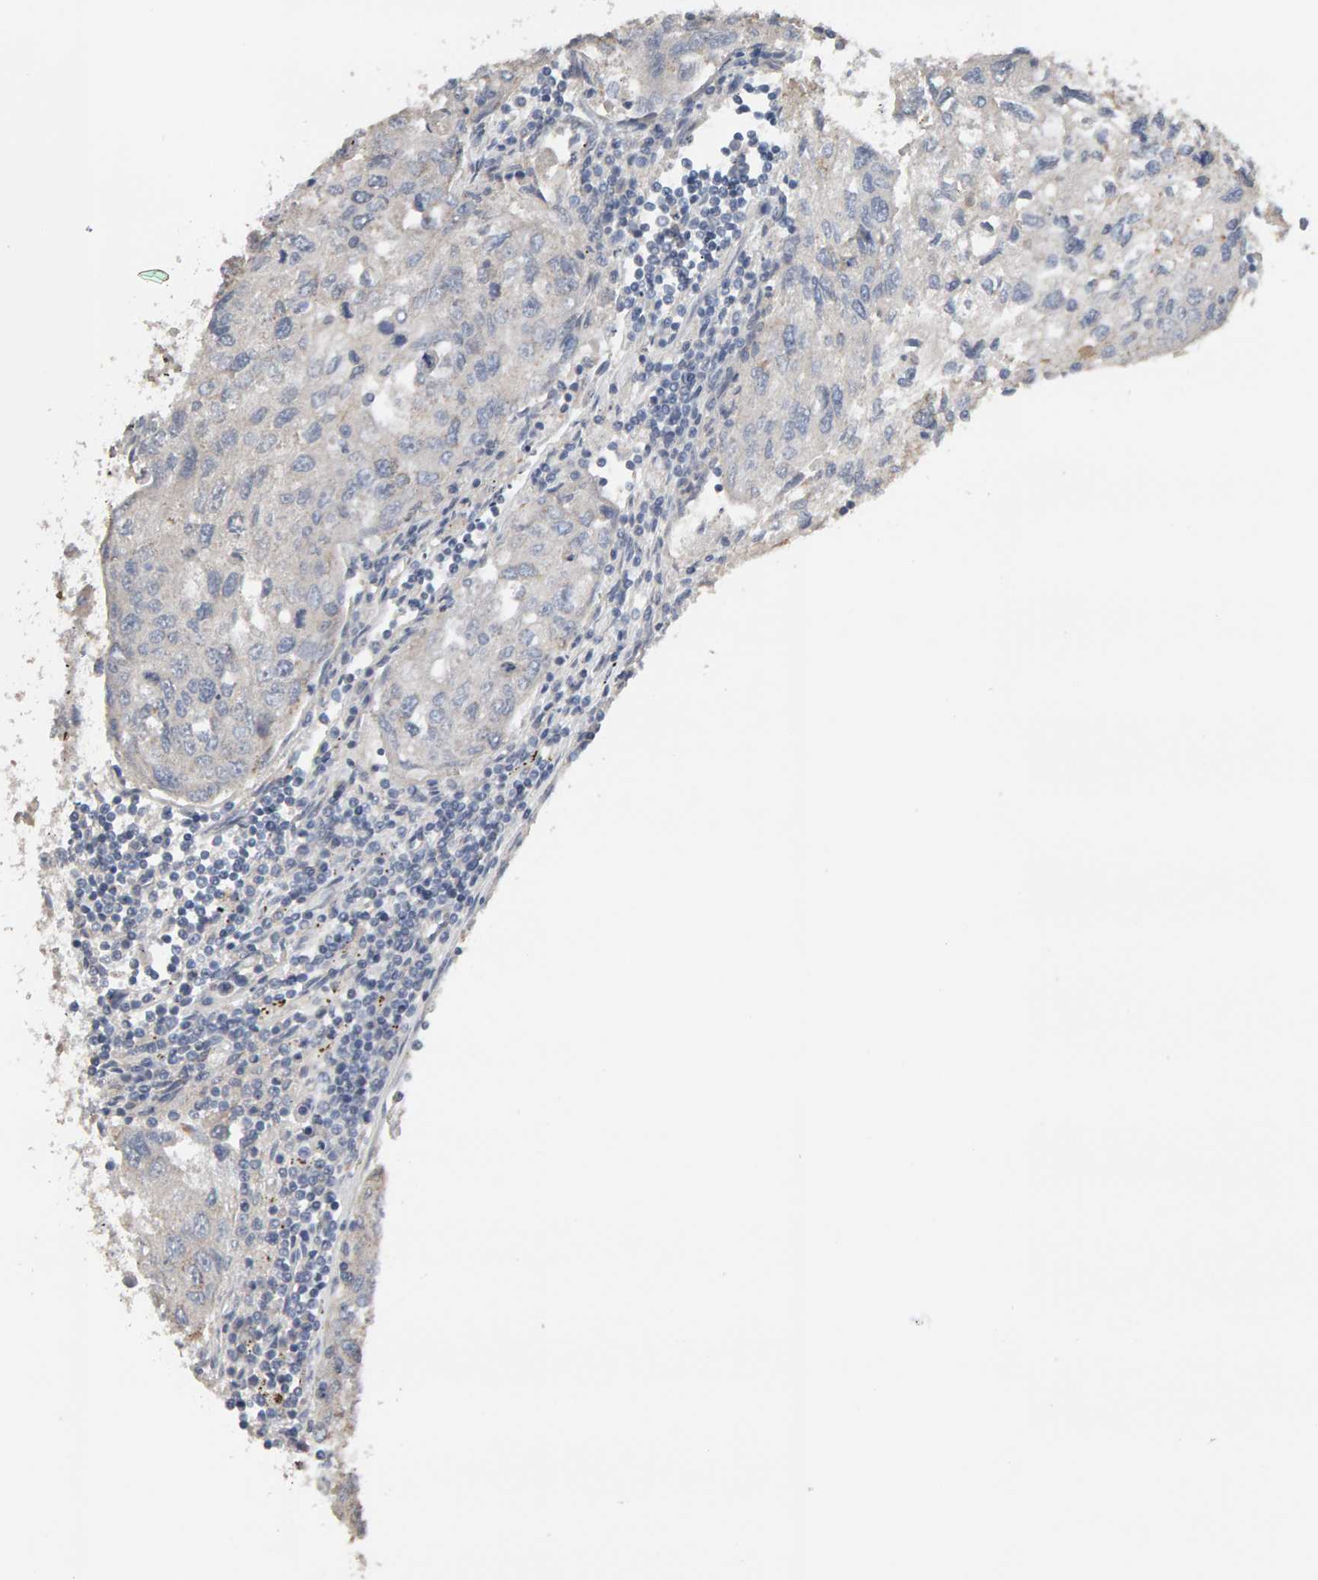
{"staining": {"intensity": "negative", "quantity": "none", "location": "none"}, "tissue": "urothelial cancer", "cell_type": "Tumor cells", "image_type": "cancer", "snomed": [{"axis": "morphology", "description": "Urothelial carcinoma, High grade"}, {"axis": "topography", "description": "Lymph node"}, {"axis": "topography", "description": "Urinary bladder"}], "caption": "A photomicrograph of urothelial cancer stained for a protein exhibits no brown staining in tumor cells. (Brightfield microscopy of DAB IHC at high magnification).", "gene": "IPPK", "patient": {"sex": "male", "age": 51}}